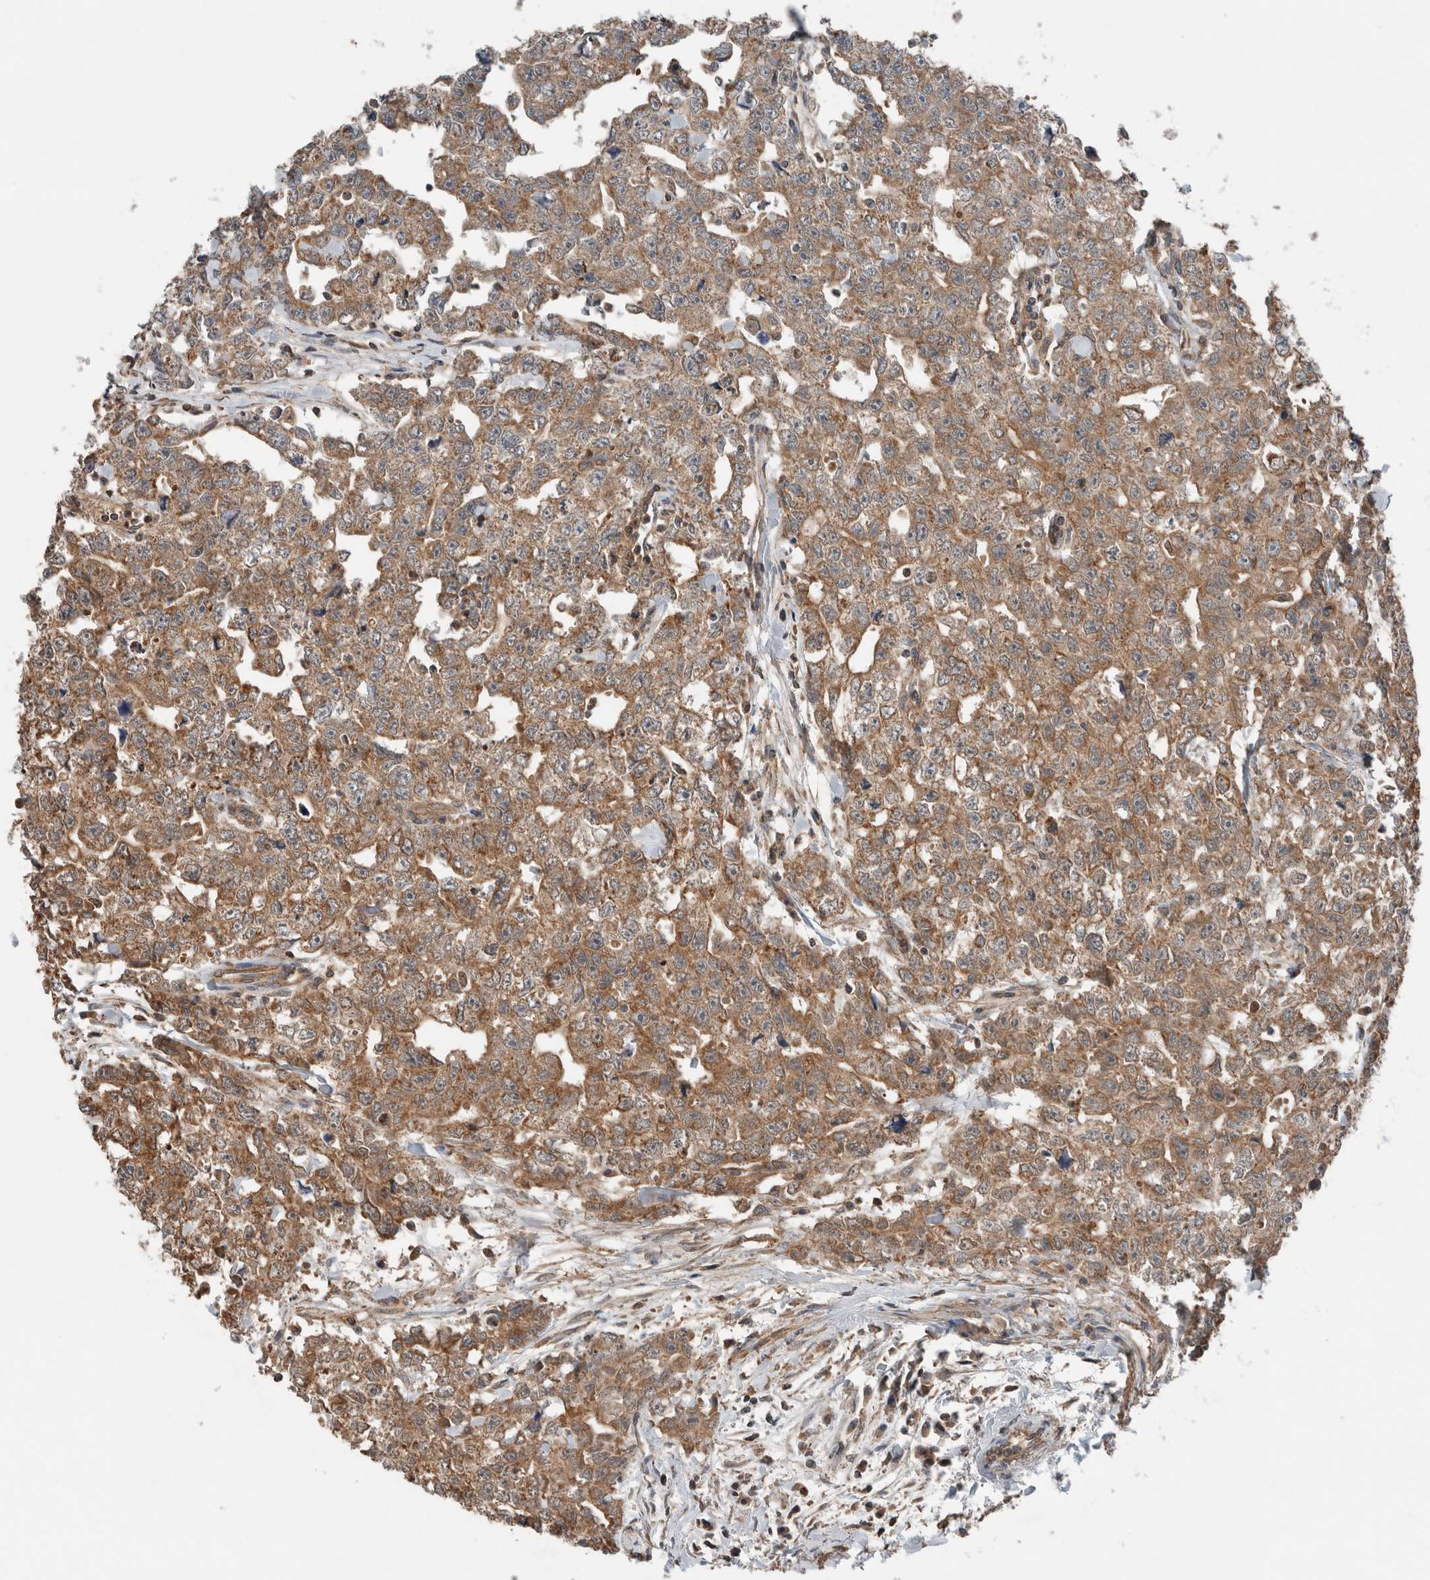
{"staining": {"intensity": "moderate", "quantity": ">75%", "location": "cytoplasmic/membranous"}, "tissue": "testis cancer", "cell_type": "Tumor cells", "image_type": "cancer", "snomed": [{"axis": "morphology", "description": "Carcinoma, Embryonal, NOS"}, {"axis": "topography", "description": "Testis"}], "caption": "A brown stain highlights moderate cytoplasmic/membranous staining of a protein in human testis embryonal carcinoma tumor cells.", "gene": "KLK14", "patient": {"sex": "male", "age": 28}}